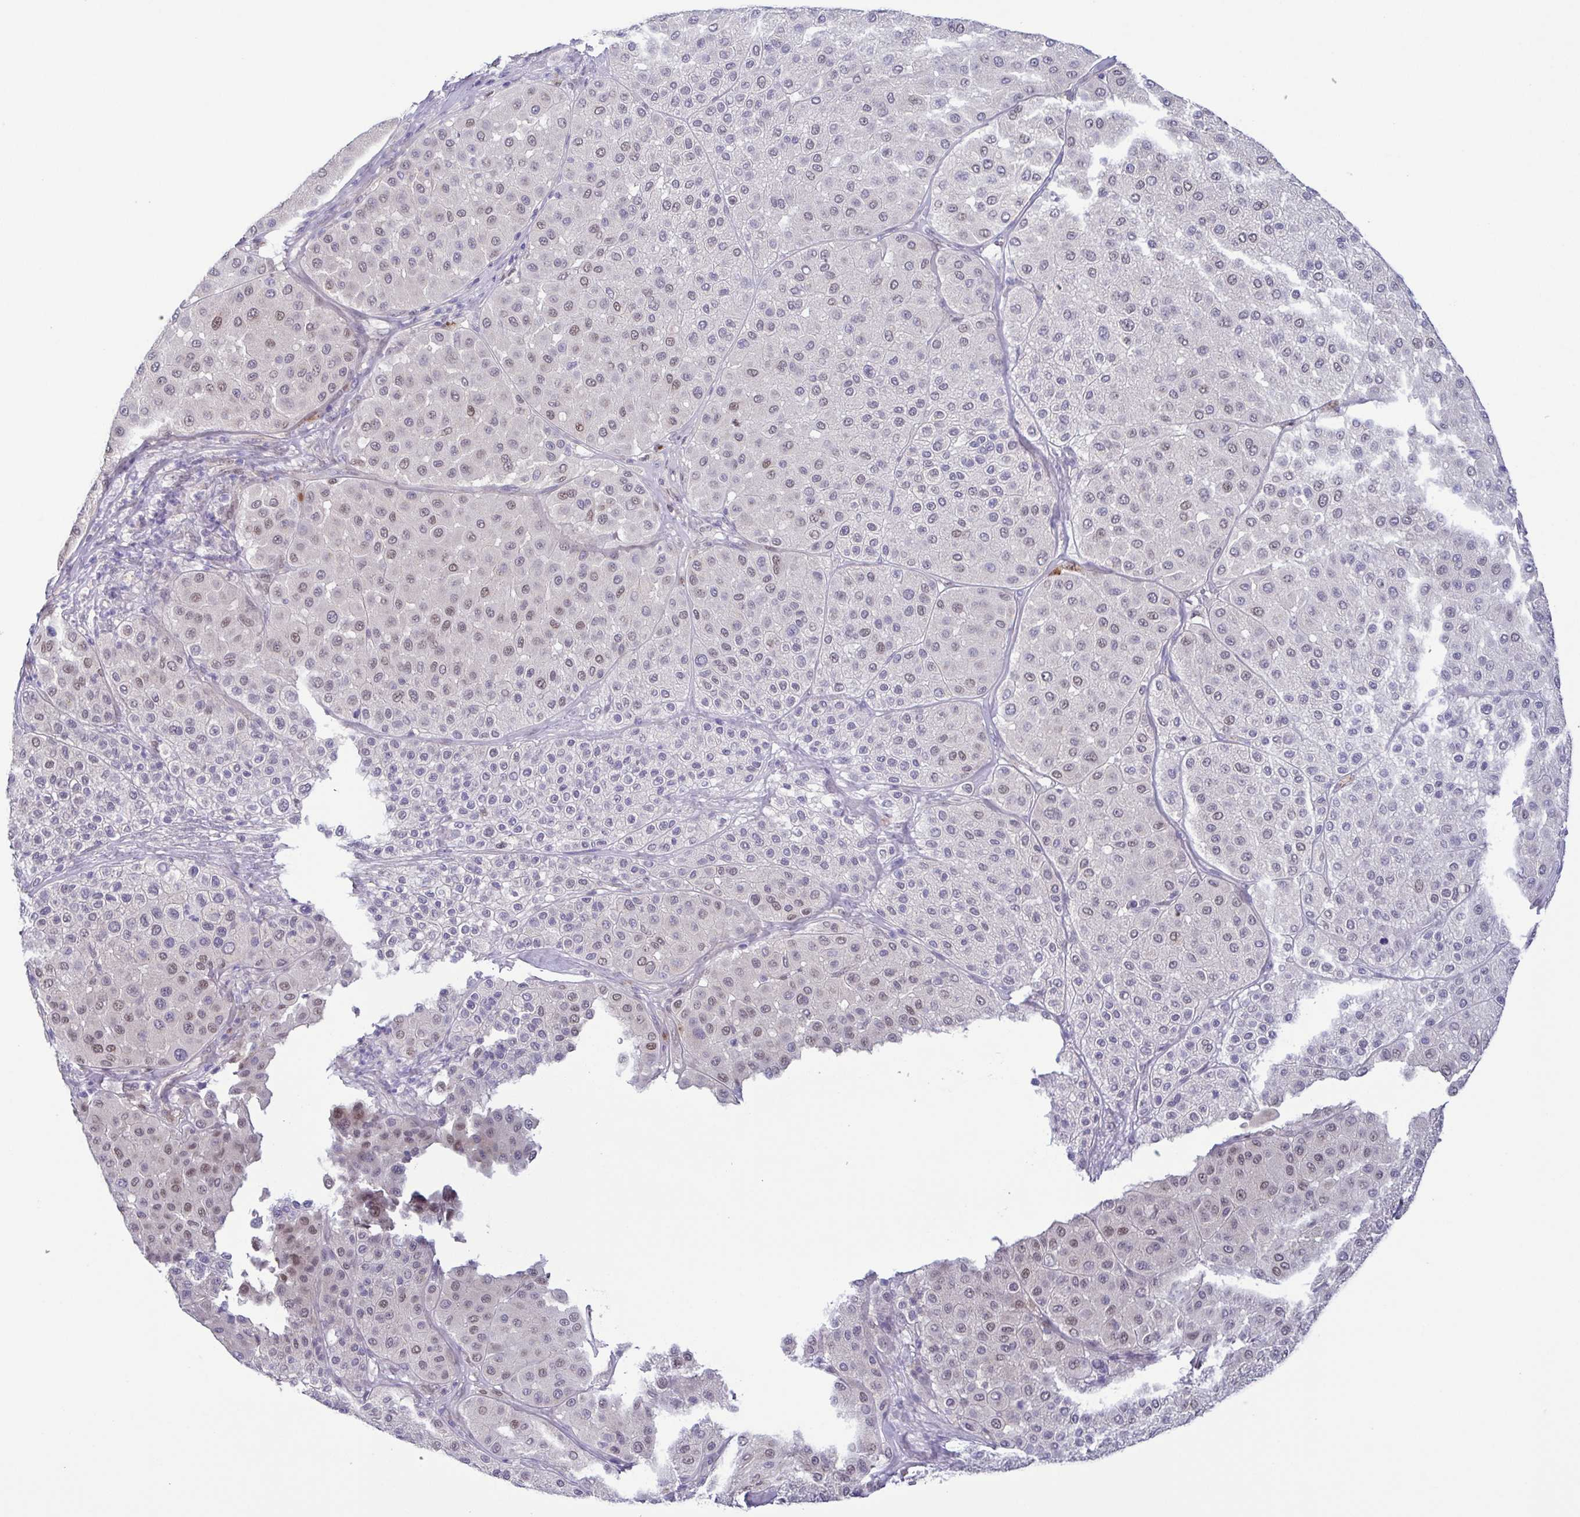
{"staining": {"intensity": "negative", "quantity": "none", "location": "none"}, "tissue": "melanoma", "cell_type": "Tumor cells", "image_type": "cancer", "snomed": [{"axis": "morphology", "description": "Malignant melanoma, Metastatic site"}, {"axis": "topography", "description": "Smooth muscle"}], "caption": "Melanoma was stained to show a protein in brown. There is no significant positivity in tumor cells.", "gene": "UBE2Q1", "patient": {"sex": "male", "age": 41}}